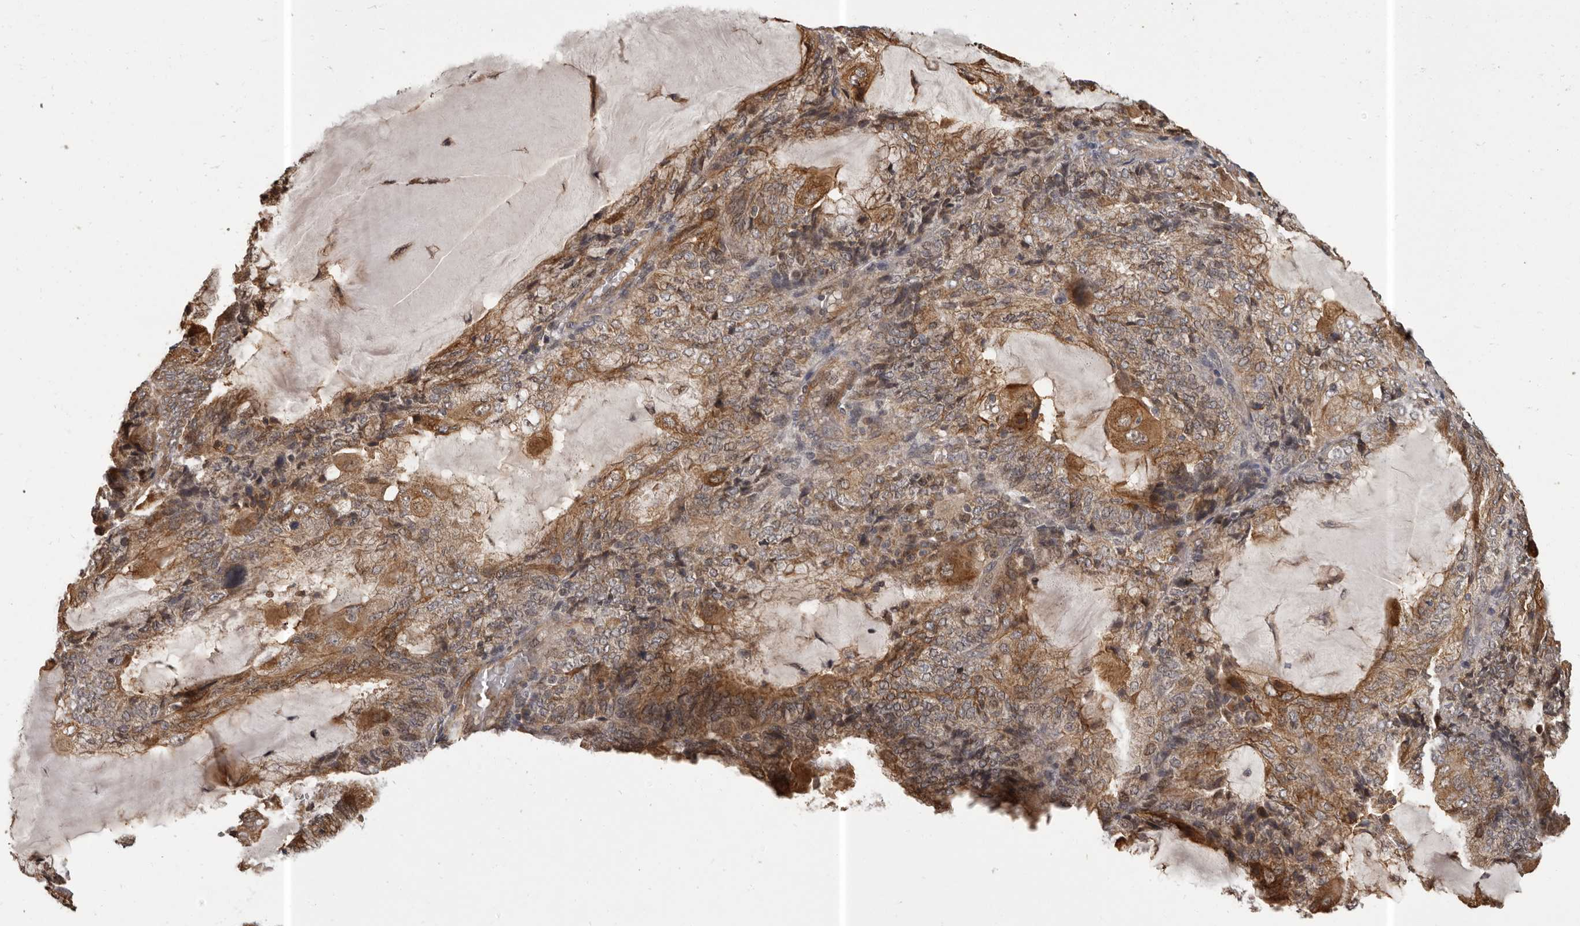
{"staining": {"intensity": "moderate", "quantity": ">75%", "location": "cytoplasmic/membranous"}, "tissue": "endometrial cancer", "cell_type": "Tumor cells", "image_type": "cancer", "snomed": [{"axis": "morphology", "description": "Adenocarcinoma, NOS"}, {"axis": "topography", "description": "Endometrium"}], "caption": "Human endometrial cancer (adenocarcinoma) stained with a brown dye displays moderate cytoplasmic/membranous positive staining in about >75% of tumor cells.", "gene": "SLITRK6", "patient": {"sex": "female", "age": 81}}